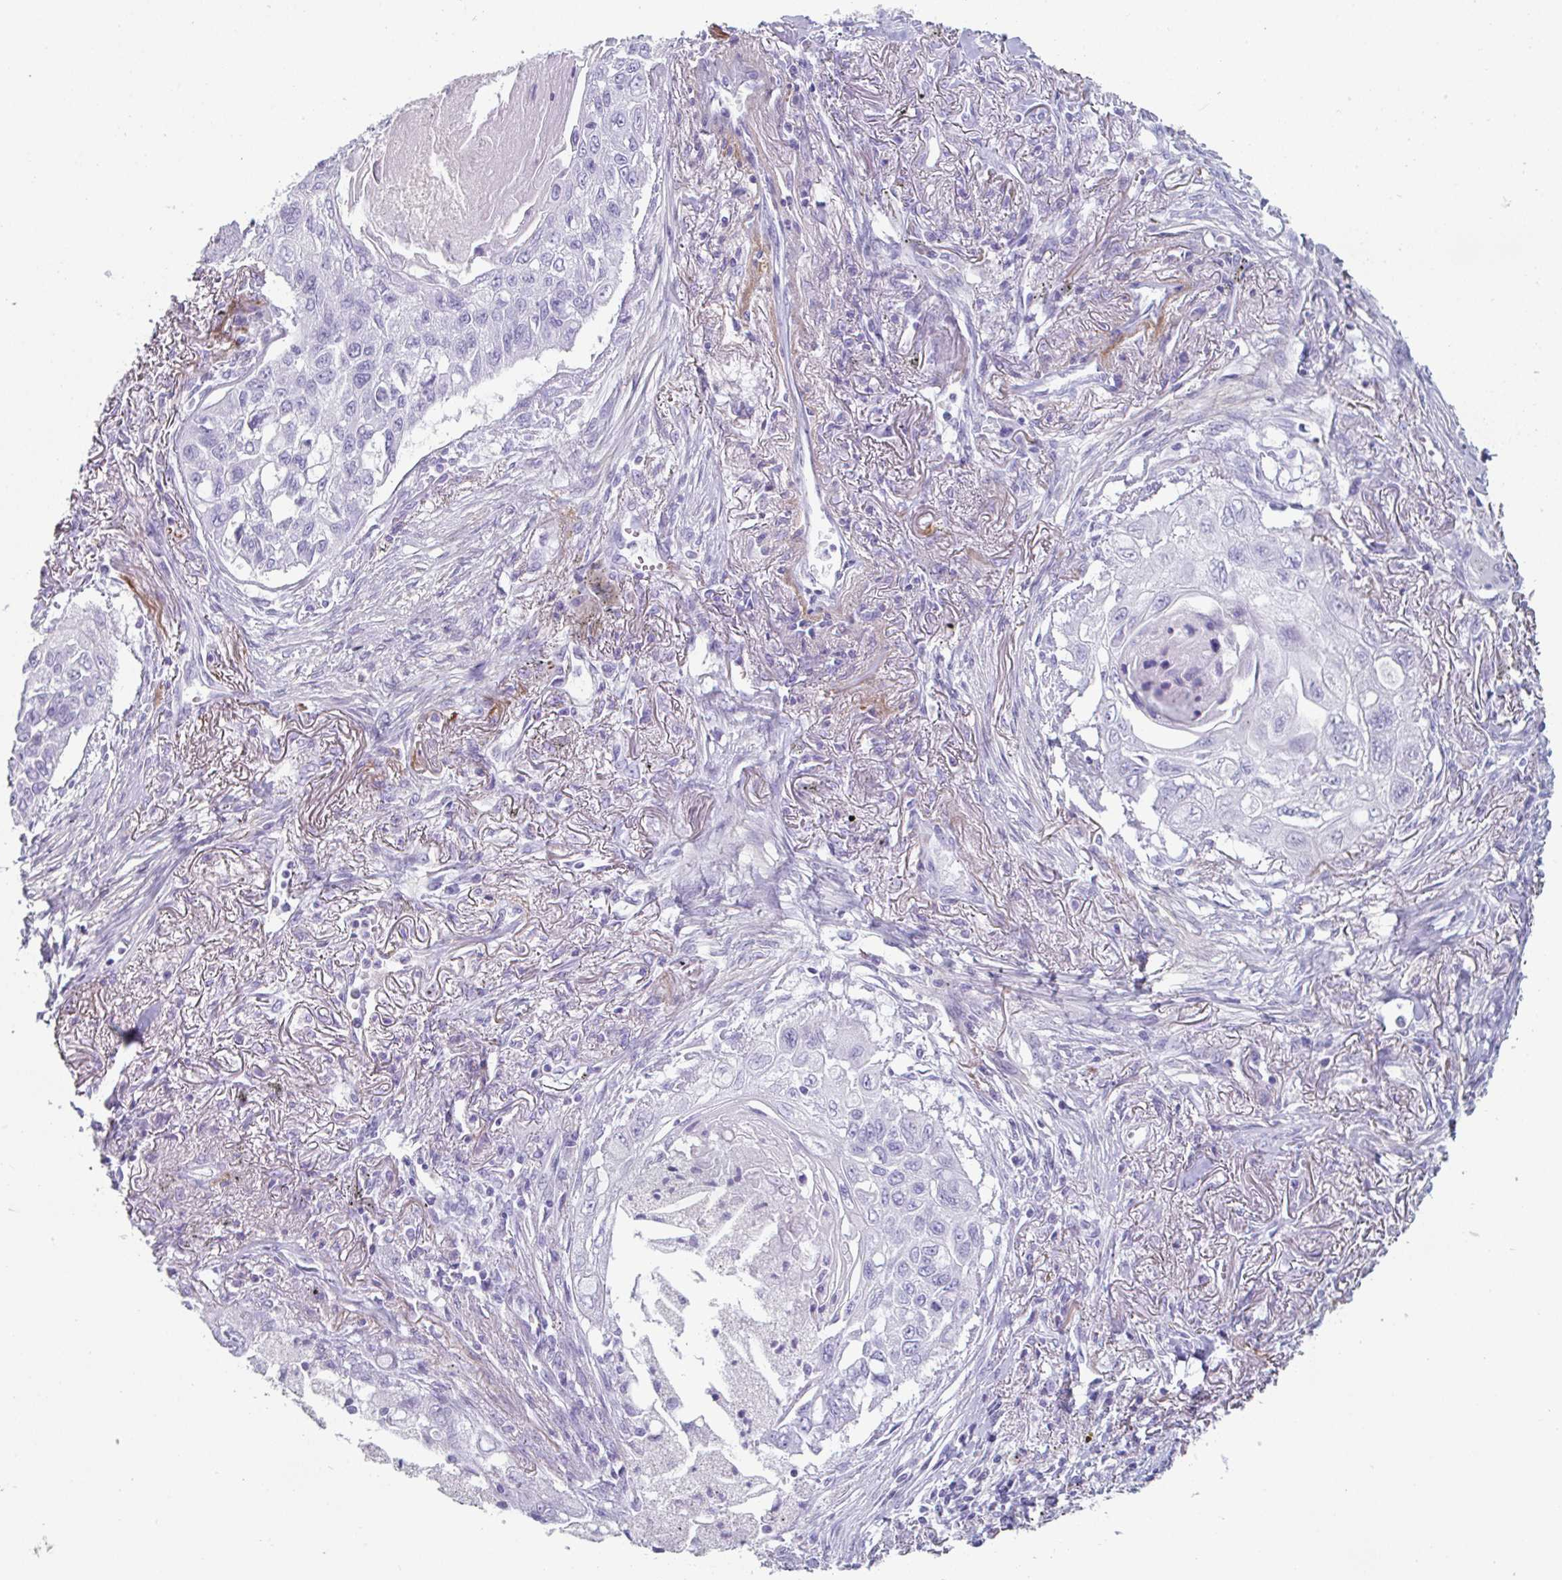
{"staining": {"intensity": "negative", "quantity": "none", "location": "none"}, "tissue": "lung cancer", "cell_type": "Tumor cells", "image_type": "cancer", "snomed": [{"axis": "morphology", "description": "Squamous cell carcinoma, NOS"}, {"axis": "topography", "description": "Lung"}], "caption": "IHC of lung squamous cell carcinoma shows no expression in tumor cells.", "gene": "CREG2", "patient": {"sex": "male", "age": 75}}